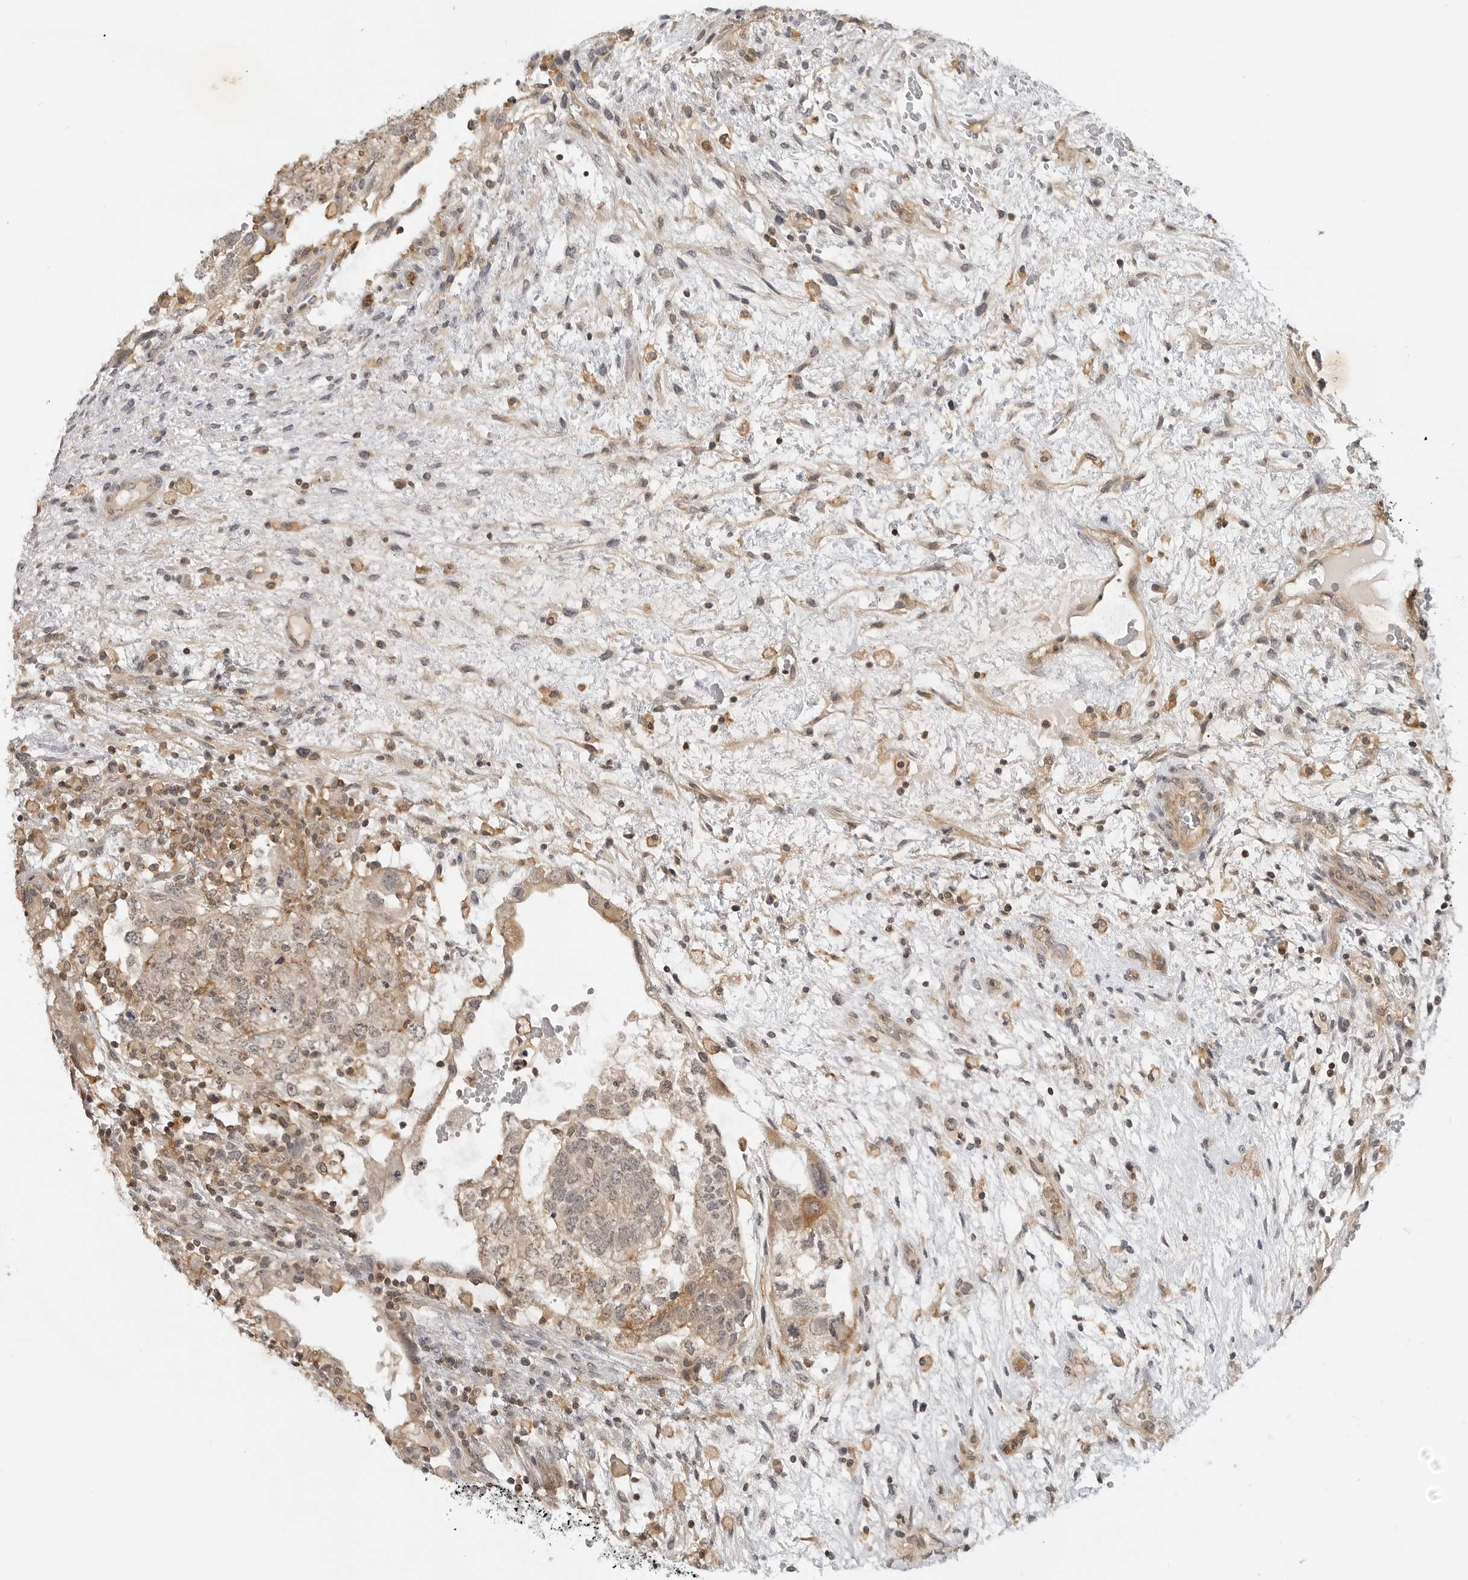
{"staining": {"intensity": "weak", "quantity": "25%-75%", "location": "cytoplasmic/membranous"}, "tissue": "testis cancer", "cell_type": "Tumor cells", "image_type": "cancer", "snomed": [{"axis": "morphology", "description": "Carcinoma, Embryonal, NOS"}, {"axis": "topography", "description": "Testis"}], "caption": "Protein expression analysis of human embryonal carcinoma (testis) reveals weak cytoplasmic/membranous staining in approximately 25%-75% of tumor cells.", "gene": "MAP2K5", "patient": {"sex": "male", "age": 36}}